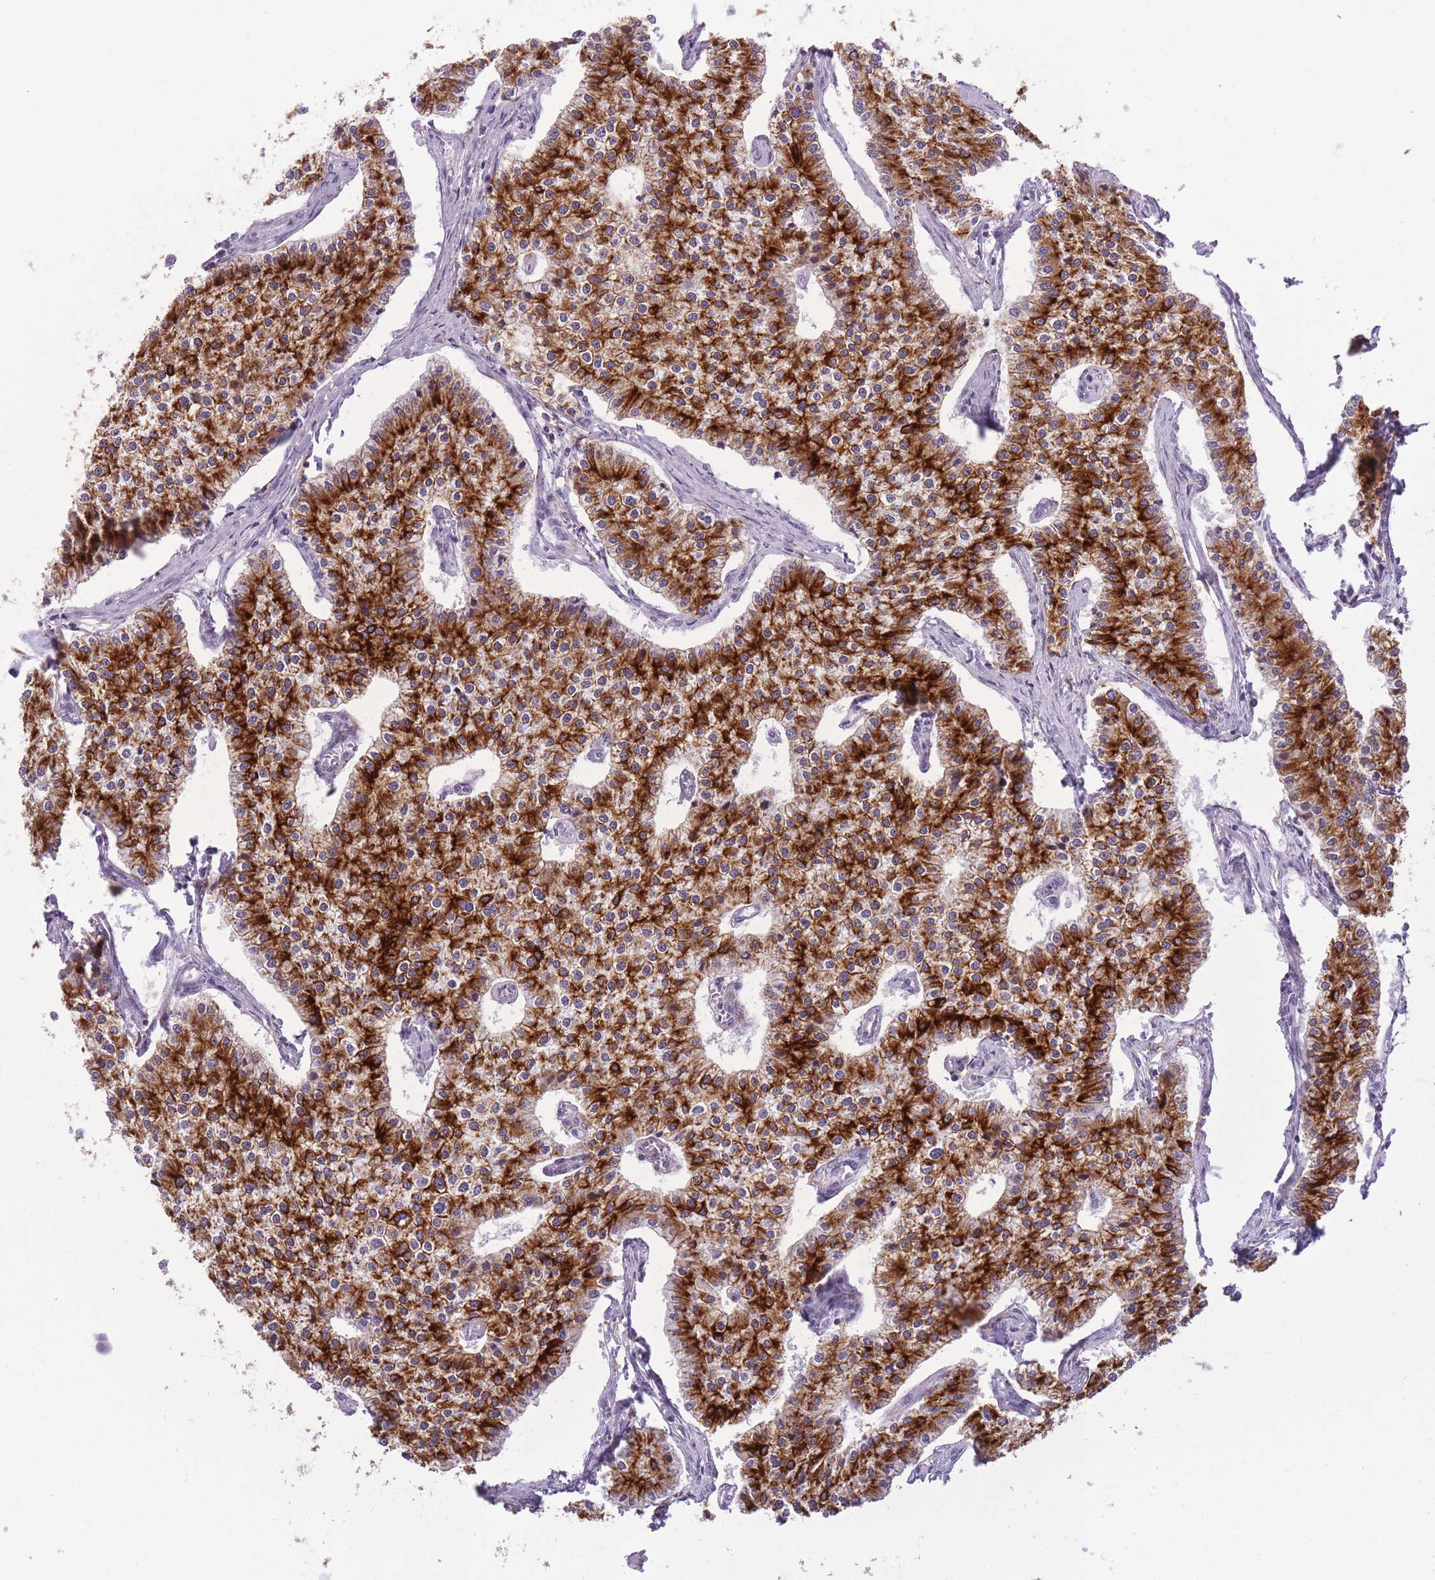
{"staining": {"intensity": "strong", "quantity": ">75%", "location": "cytoplasmic/membranous"}, "tissue": "carcinoid", "cell_type": "Tumor cells", "image_type": "cancer", "snomed": [{"axis": "morphology", "description": "Carcinoid, malignant, NOS"}, {"axis": "topography", "description": "Colon"}], "caption": "Carcinoid stained for a protein reveals strong cytoplasmic/membranous positivity in tumor cells.", "gene": "RADX", "patient": {"sex": "female", "age": 52}}